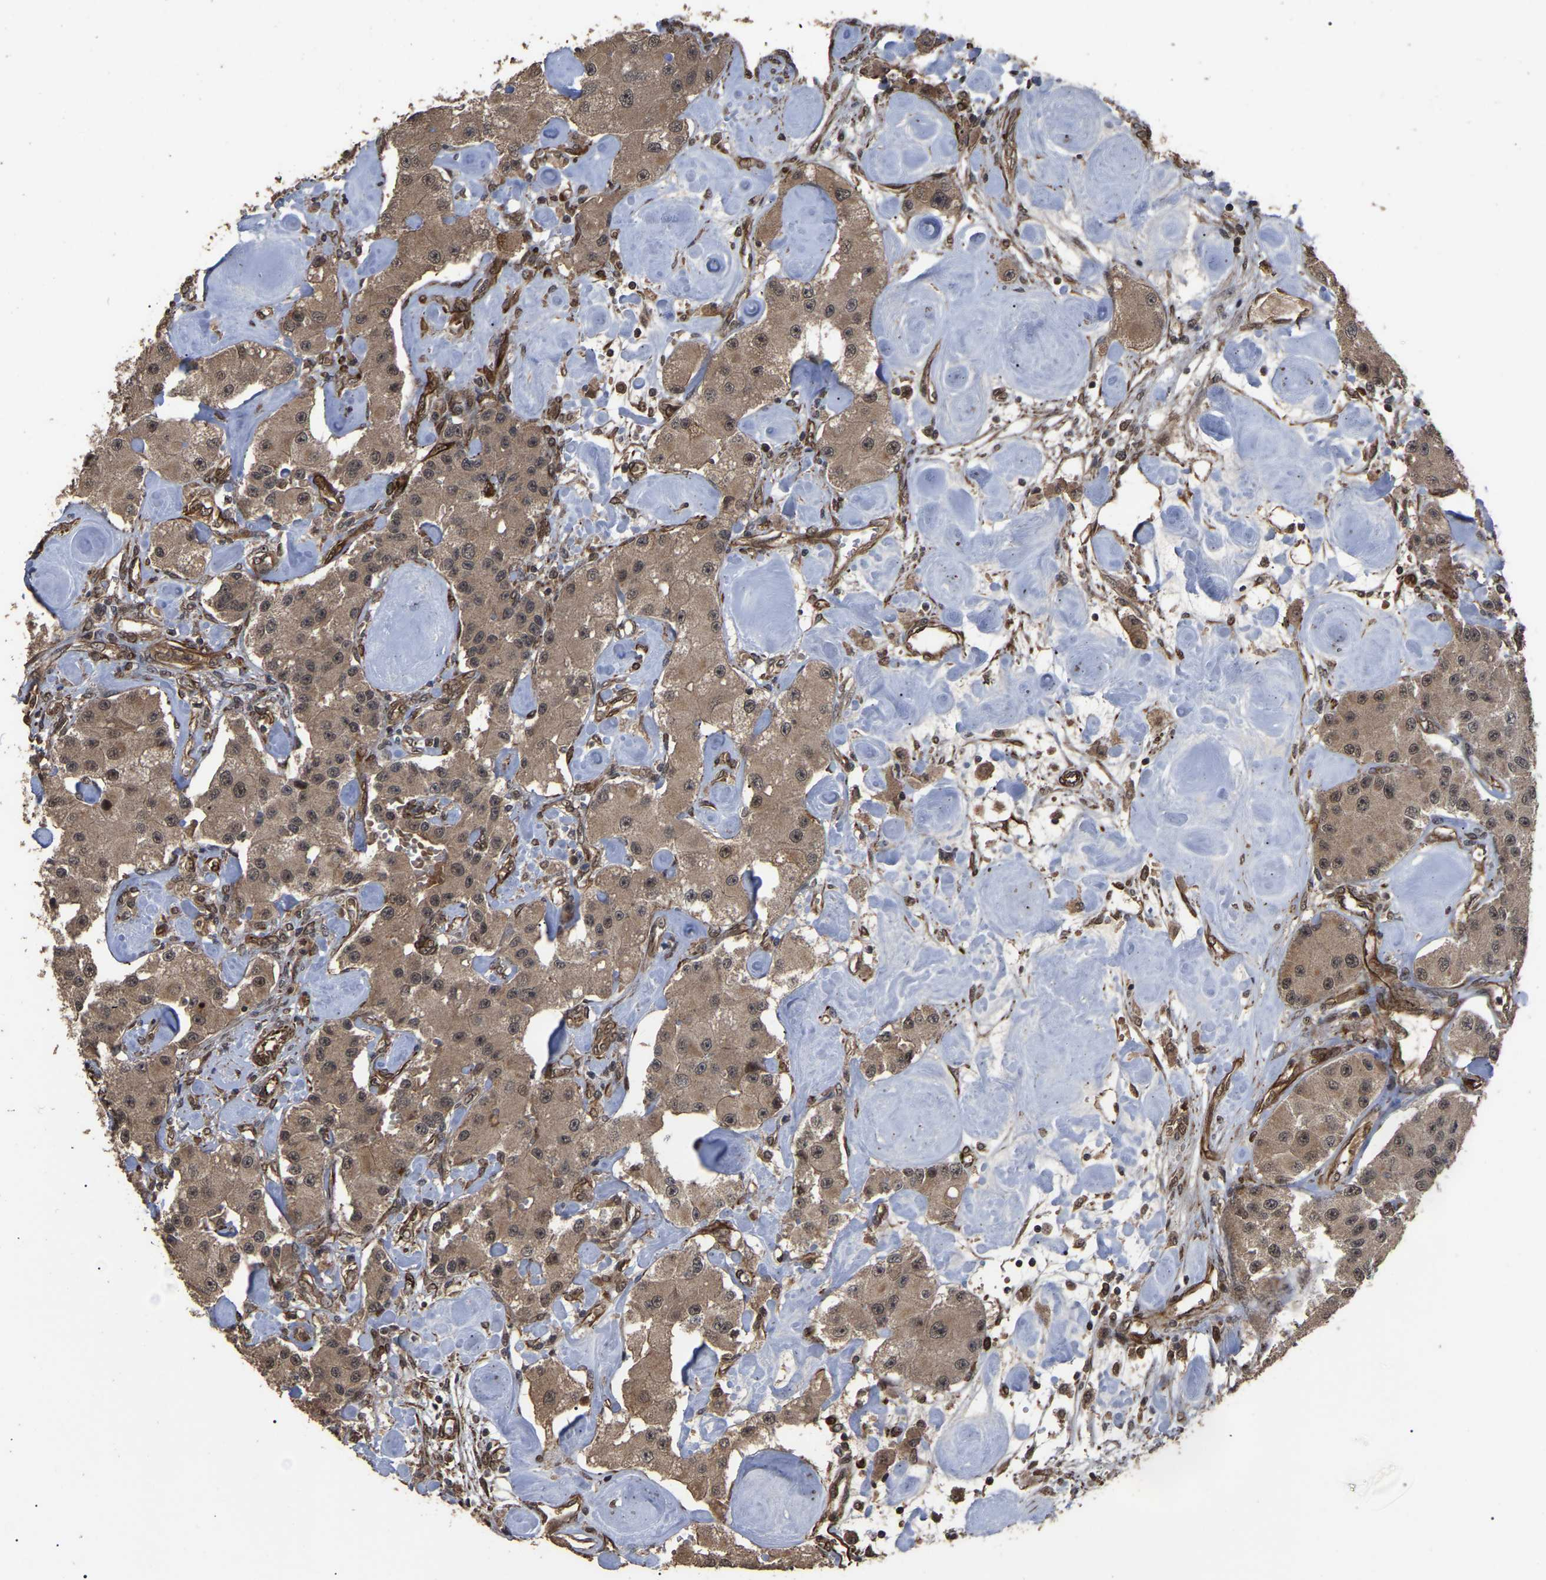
{"staining": {"intensity": "moderate", "quantity": ">75%", "location": "cytoplasmic/membranous,nuclear"}, "tissue": "carcinoid", "cell_type": "Tumor cells", "image_type": "cancer", "snomed": [{"axis": "morphology", "description": "Carcinoid, malignant, NOS"}, {"axis": "topography", "description": "Pancreas"}], "caption": "Human carcinoid stained with a protein marker exhibits moderate staining in tumor cells.", "gene": "FAM161B", "patient": {"sex": "male", "age": 41}}